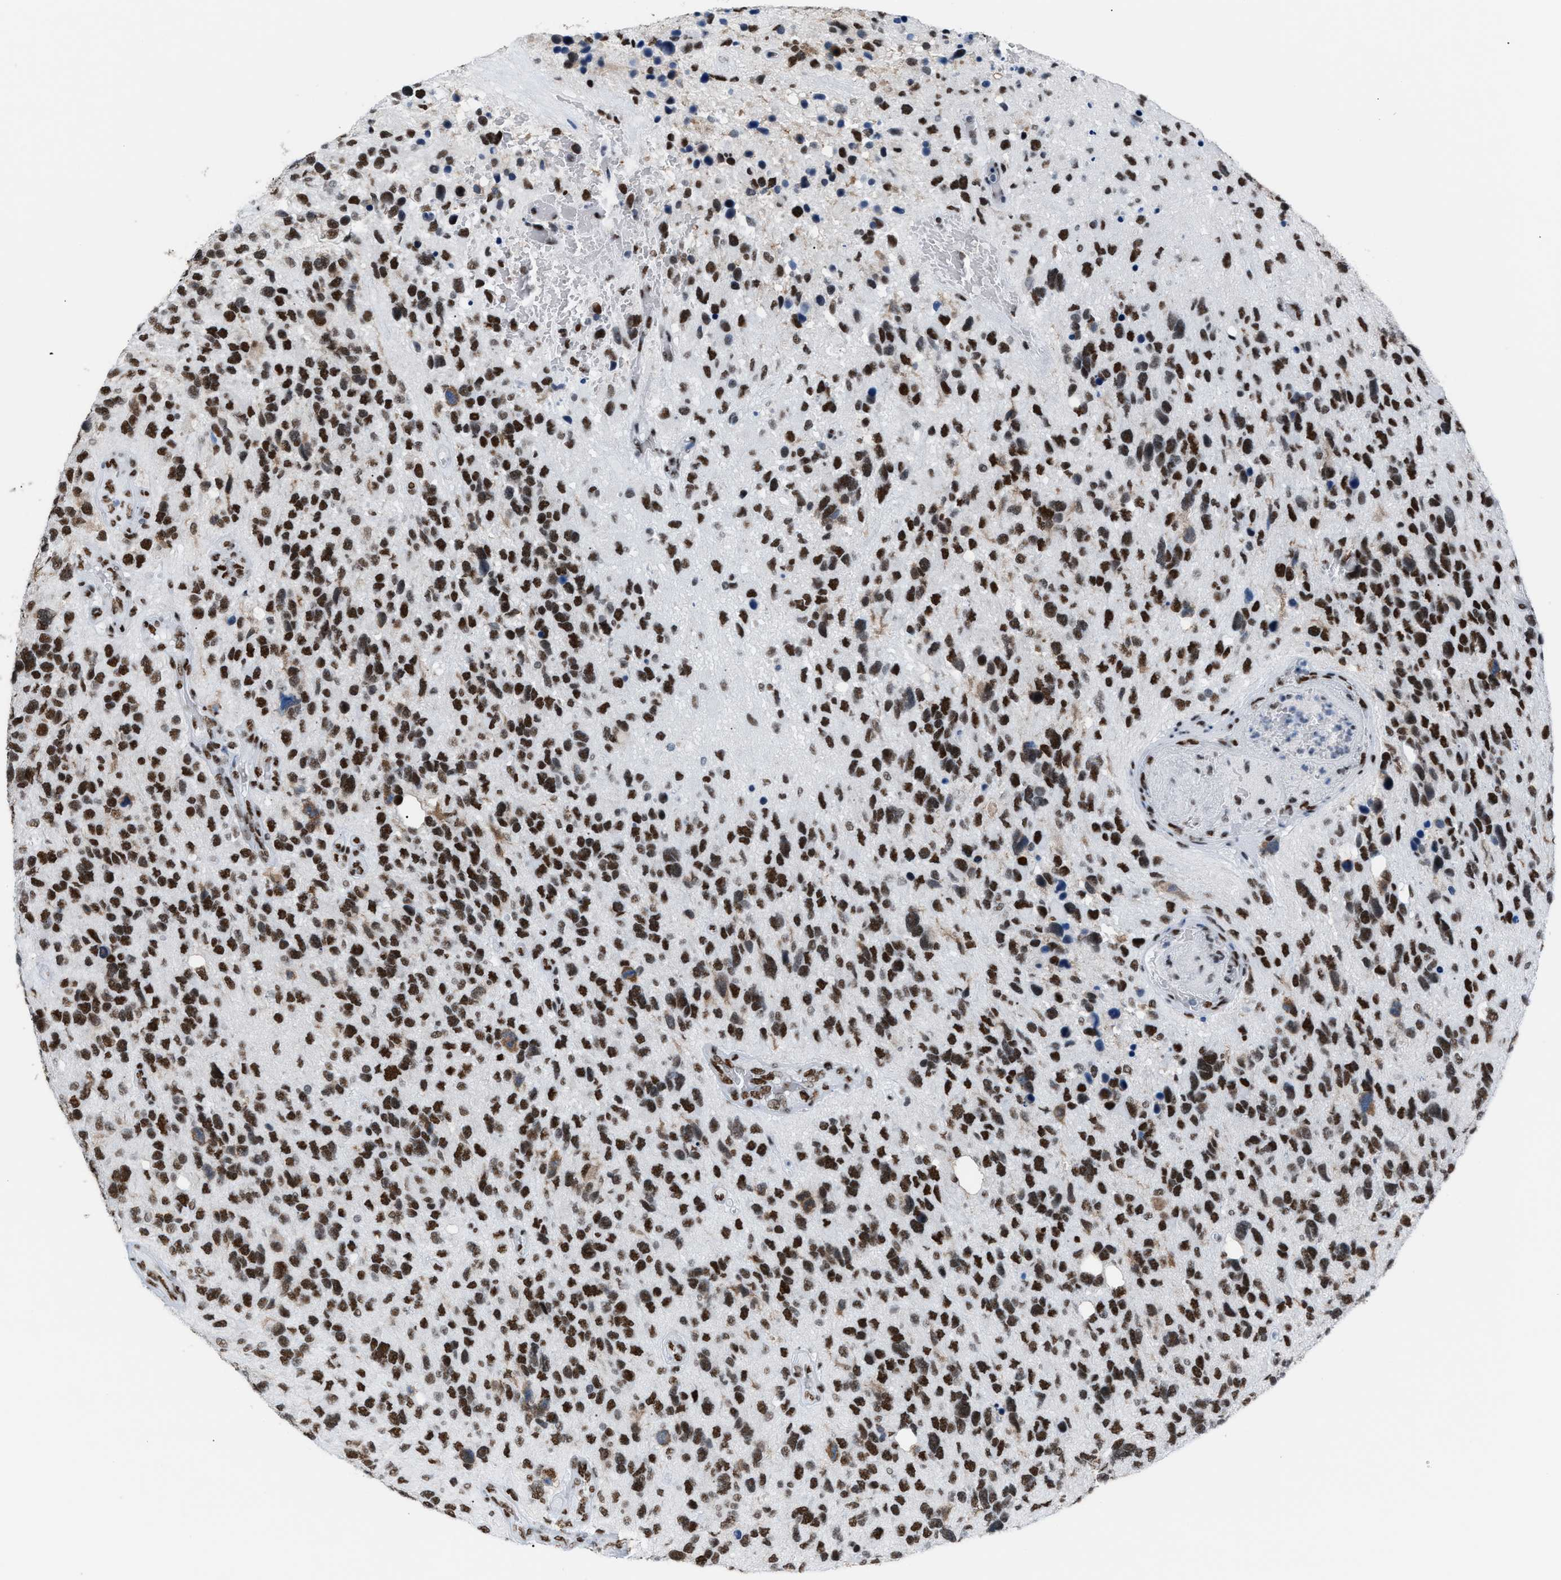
{"staining": {"intensity": "strong", "quantity": ">75%", "location": "nuclear"}, "tissue": "glioma", "cell_type": "Tumor cells", "image_type": "cancer", "snomed": [{"axis": "morphology", "description": "Glioma, malignant, High grade"}, {"axis": "topography", "description": "Brain"}], "caption": "IHC histopathology image of neoplastic tissue: high-grade glioma (malignant) stained using immunohistochemistry (IHC) shows high levels of strong protein expression localized specifically in the nuclear of tumor cells, appearing as a nuclear brown color.", "gene": "CCAR2", "patient": {"sex": "female", "age": 58}}